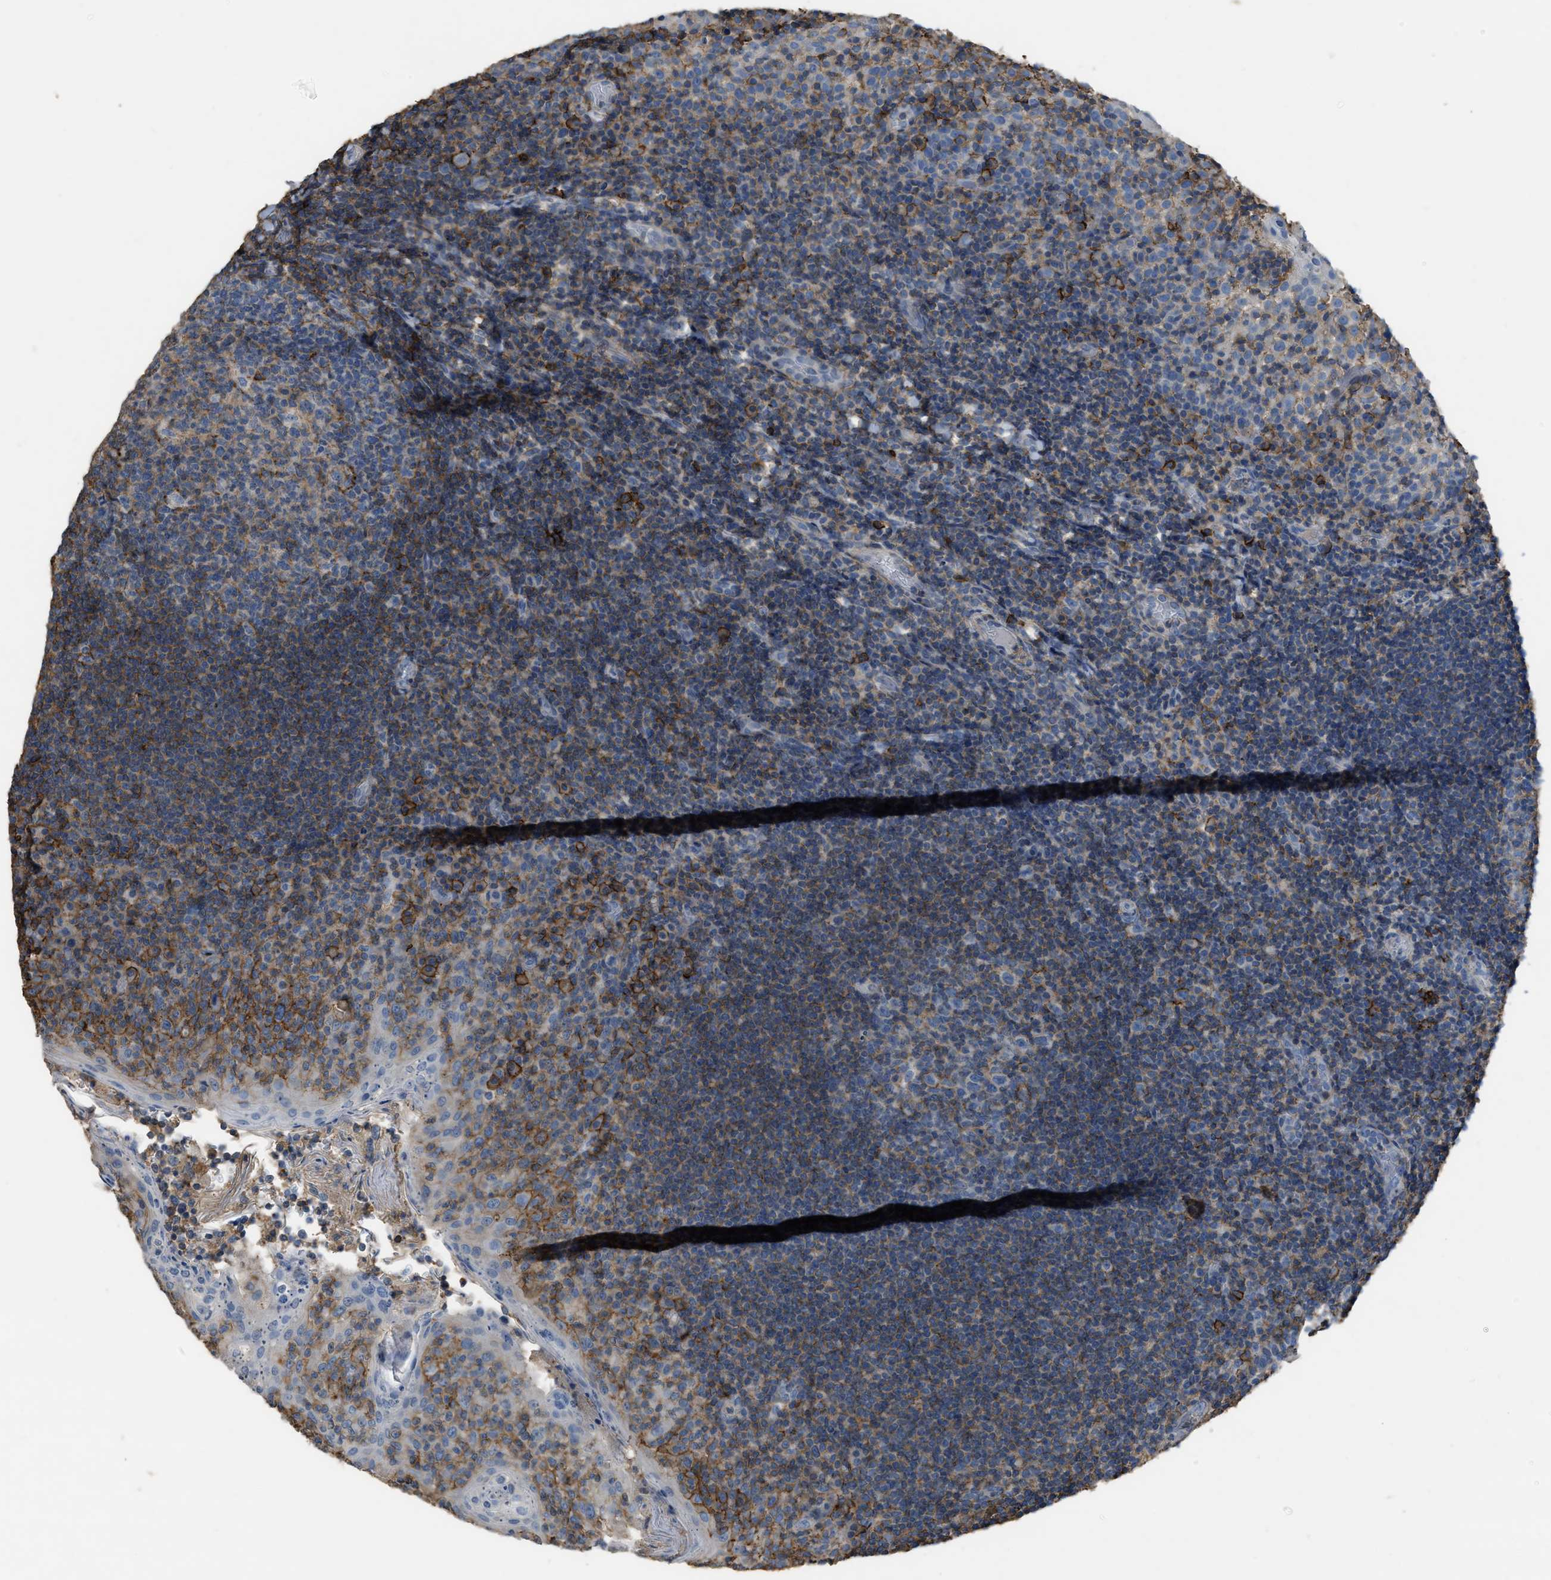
{"staining": {"intensity": "moderate", "quantity": "25%-75%", "location": "cytoplasmic/membranous"}, "tissue": "tonsil", "cell_type": "Germinal center cells", "image_type": "normal", "snomed": [{"axis": "morphology", "description": "Normal tissue, NOS"}, {"axis": "topography", "description": "Tonsil"}], "caption": "The immunohistochemical stain shows moderate cytoplasmic/membranous expression in germinal center cells of normal tonsil. (Stains: DAB in brown, nuclei in blue, Microscopy: brightfield microscopy at high magnification).", "gene": "OR51E1", "patient": {"sex": "female", "age": 19}}